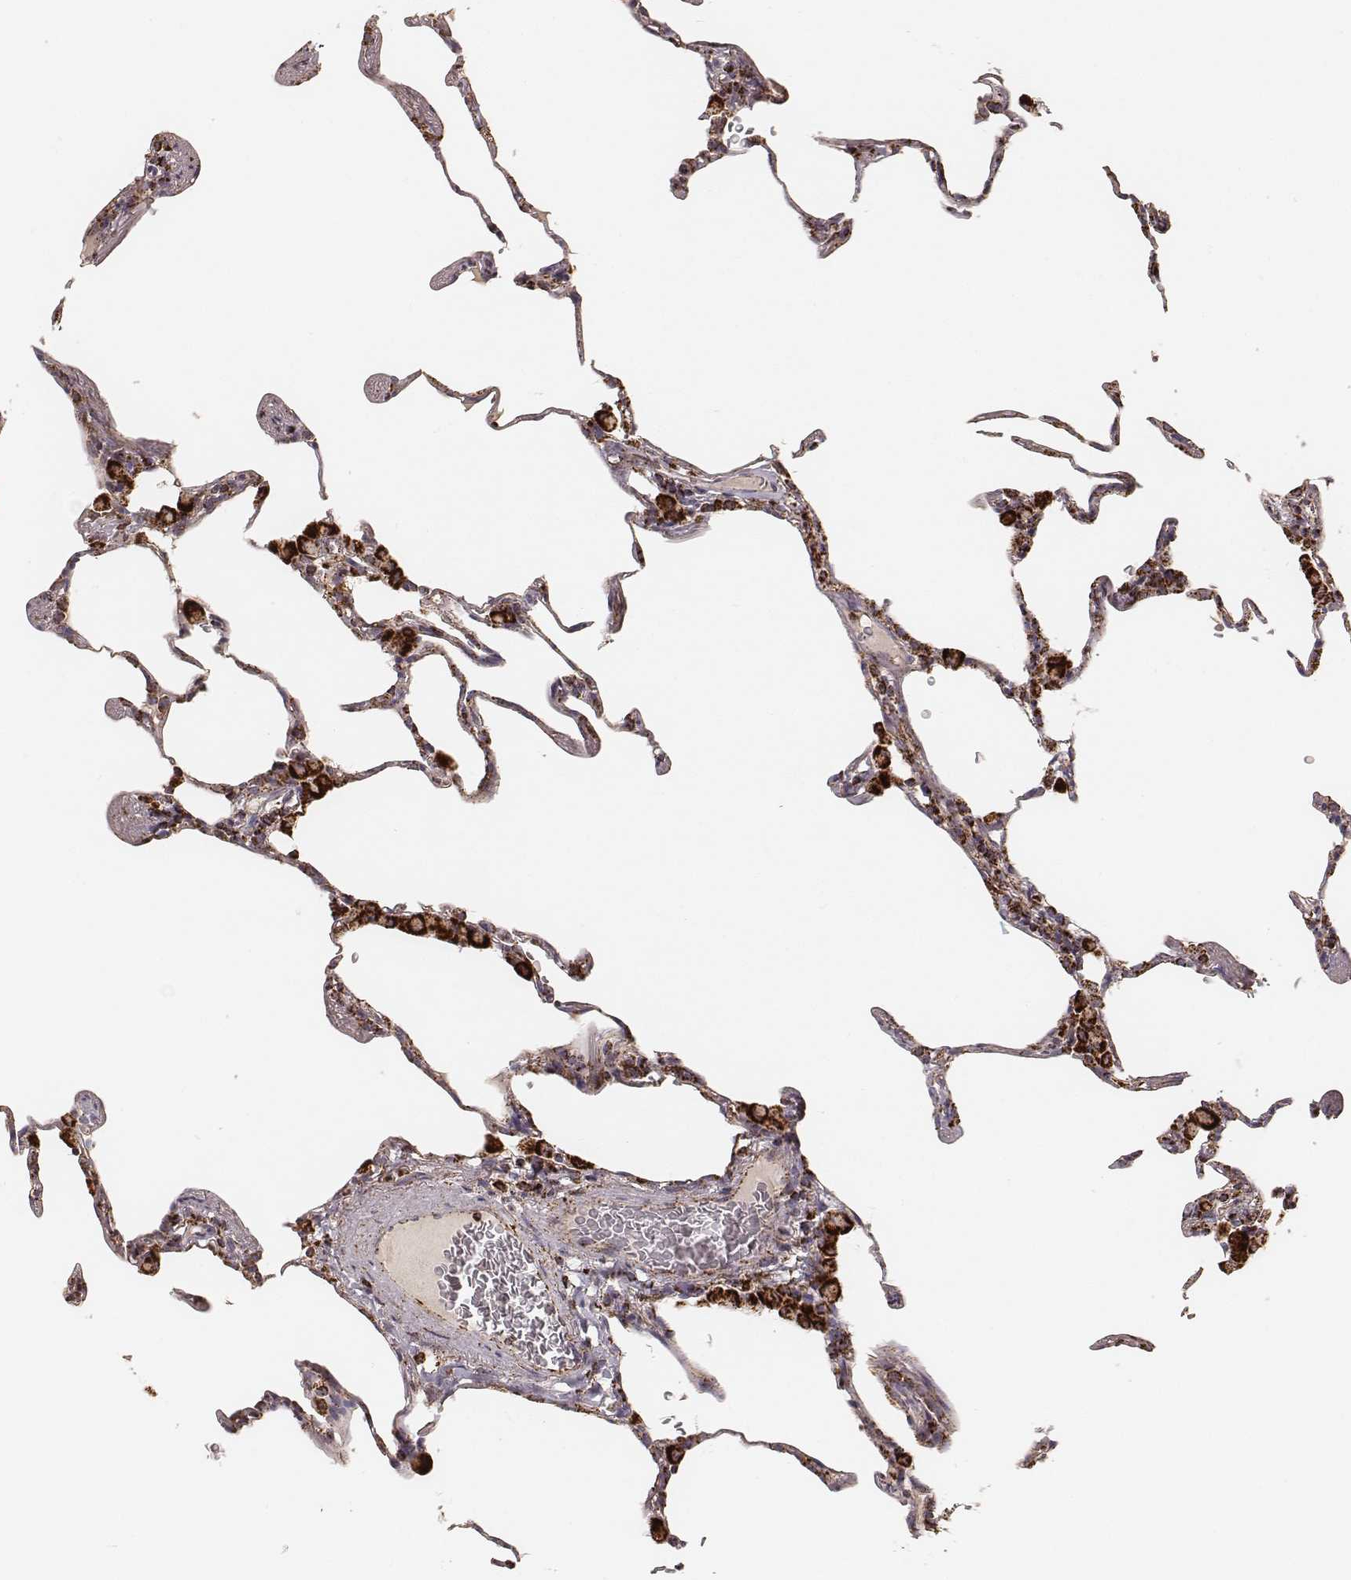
{"staining": {"intensity": "strong", "quantity": ">75%", "location": "cytoplasmic/membranous"}, "tissue": "lung", "cell_type": "Alveolar cells", "image_type": "normal", "snomed": [{"axis": "morphology", "description": "Normal tissue, NOS"}, {"axis": "topography", "description": "Lung"}], "caption": "Protein staining of benign lung displays strong cytoplasmic/membranous positivity in about >75% of alveolar cells. The staining was performed using DAB to visualize the protein expression in brown, while the nuclei were stained in blue with hematoxylin (Magnification: 20x).", "gene": "CS", "patient": {"sex": "female", "age": 57}}